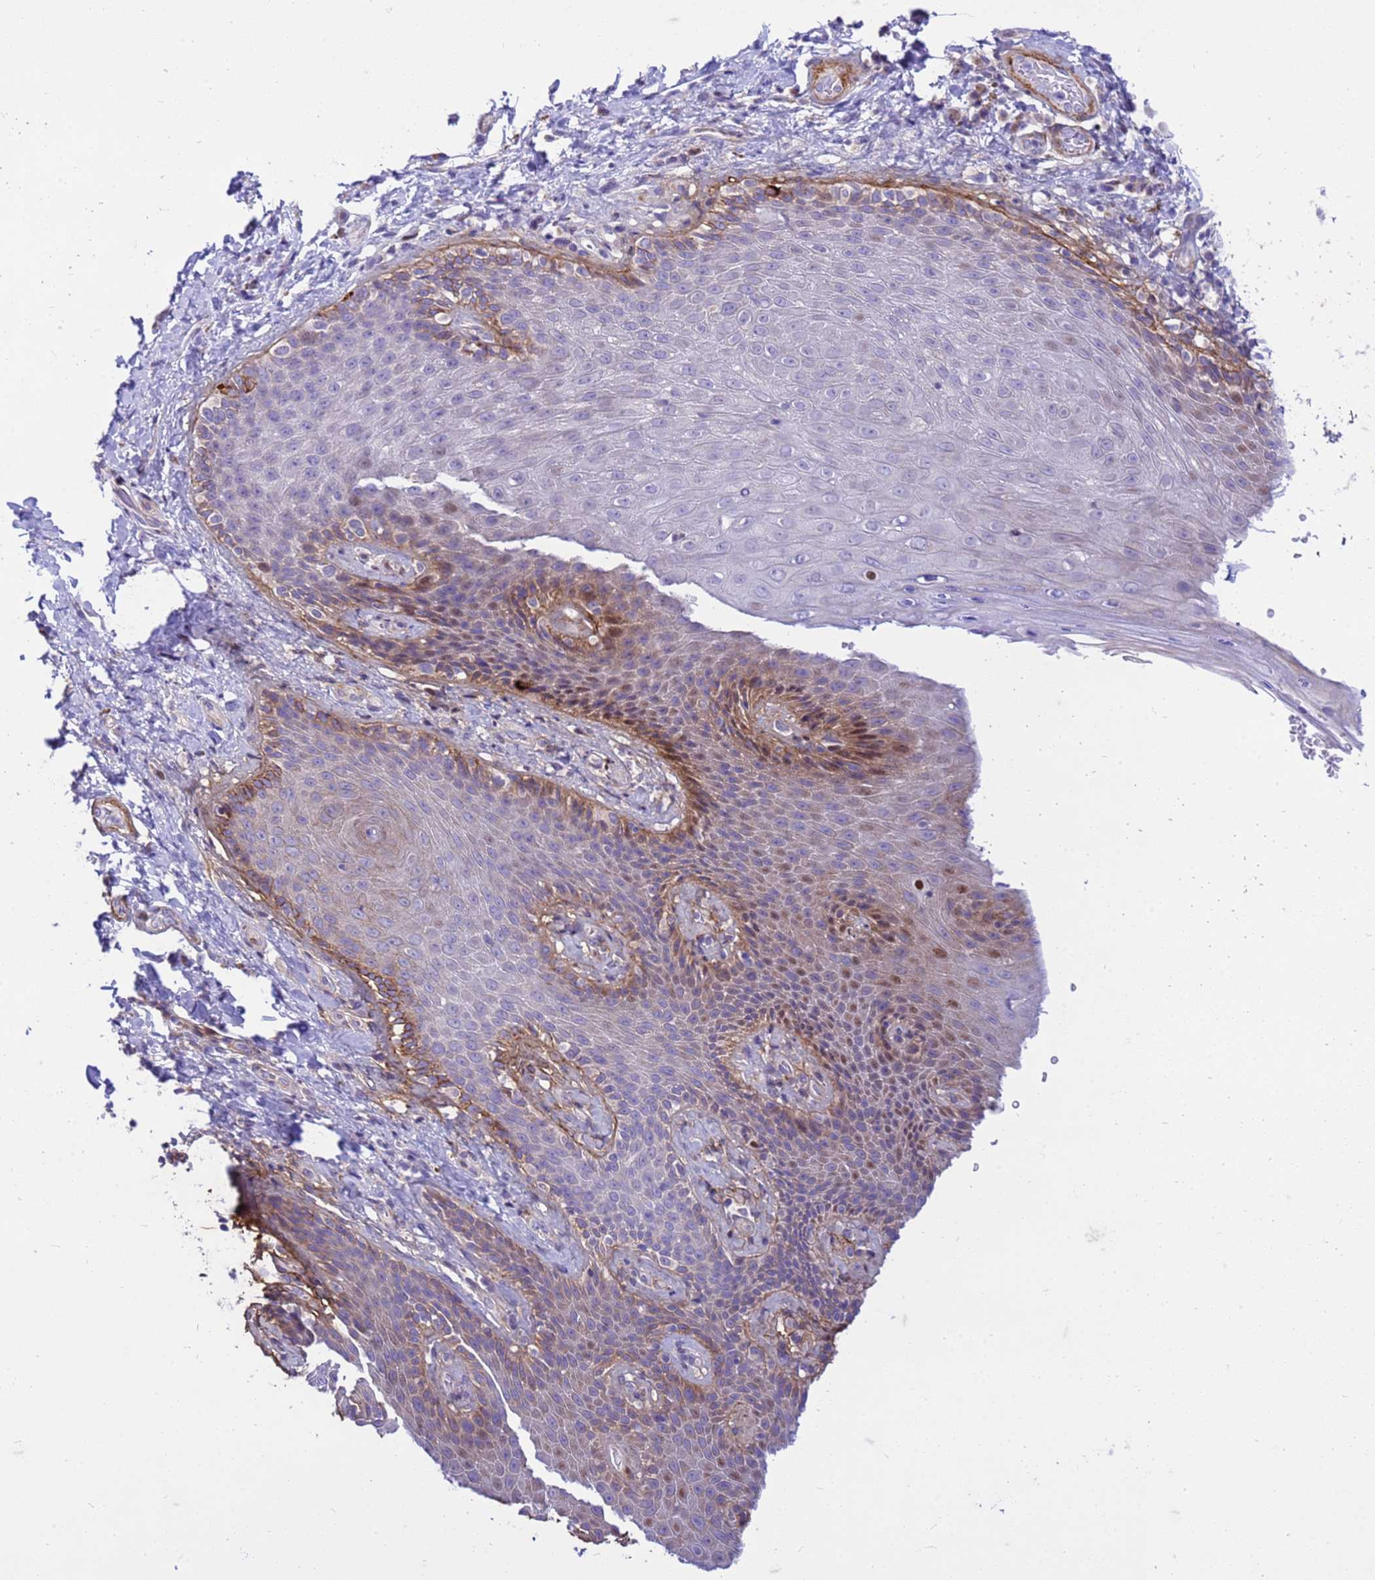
{"staining": {"intensity": "moderate", "quantity": "<25%", "location": "cytoplasmic/membranous,nuclear"}, "tissue": "skin", "cell_type": "Epidermal cells", "image_type": "normal", "snomed": [{"axis": "morphology", "description": "Normal tissue, NOS"}, {"axis": "topography", "description": "Anal"}], "caption": "An immunohistochemistry (IHC) photomicrograph of unremarkable tissue is shown. Protein staining in brown shows moderate cytoplasmic/membranous,nuclear positivity in skin within epidermal cells.", "gene": "P2RX7", "patient": {"sex": "female", "age": 89}}